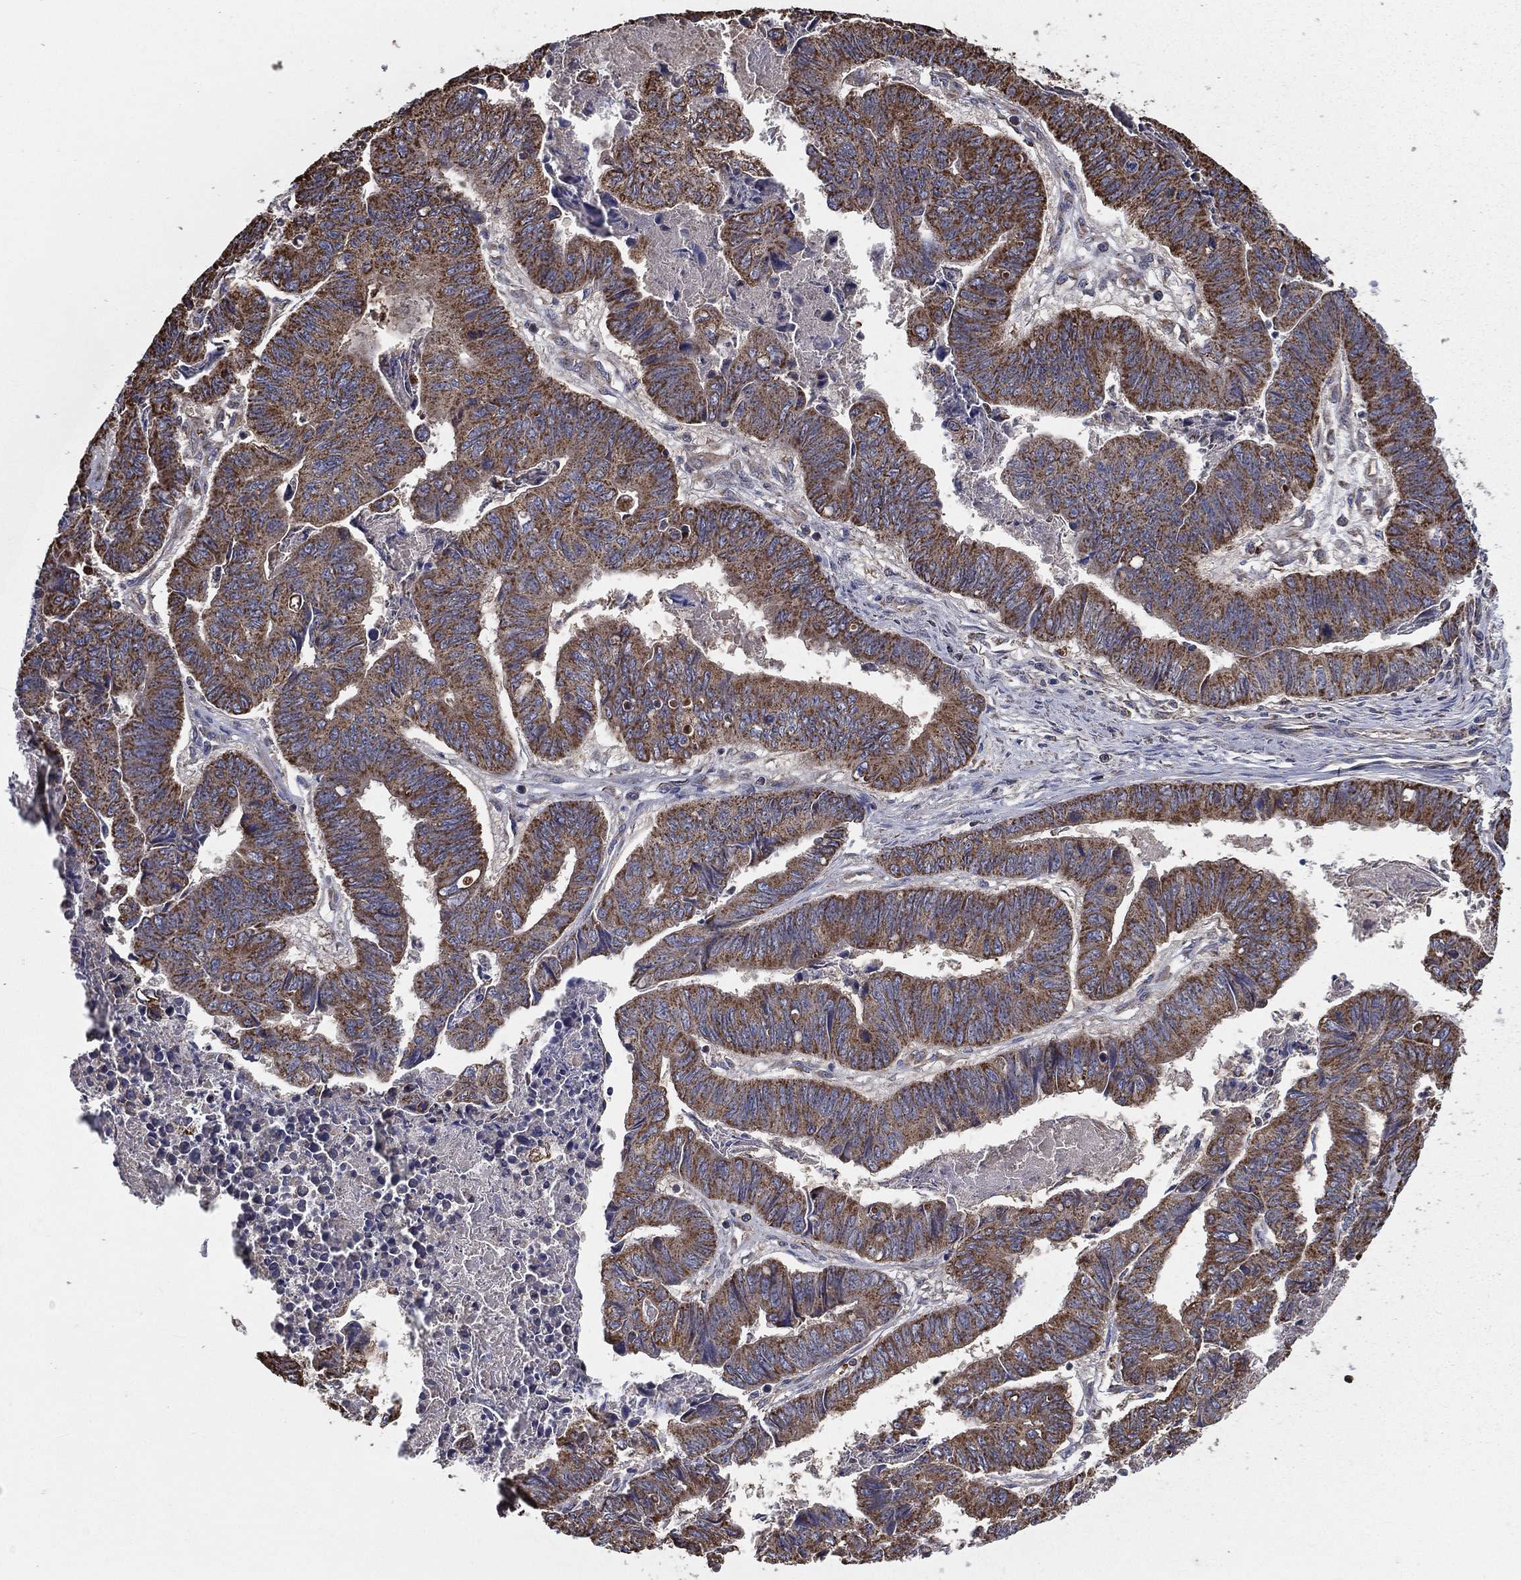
{"staining": {"intensity": "moderate", "quantity": ">75%", "location": "cytoplasmic/membranous"}, "tissue": "stomach cancer", "cell_type": "Tumor cells", "image_type": "cancer", "snomed": [{"axis": "morphology", "description": "Adenocarcinoma, NOS"}, {"axis": "topography", "description": "Stomach, lower"}], "caption": "Stomach adenocarcinoma stained for a protein (brown) demonstrates moderate cytoplasmic/membranous positive expression in about >75% of tumor cells.", "gene": "RIGI", "patient": {"sex": "male", "age": 77}}